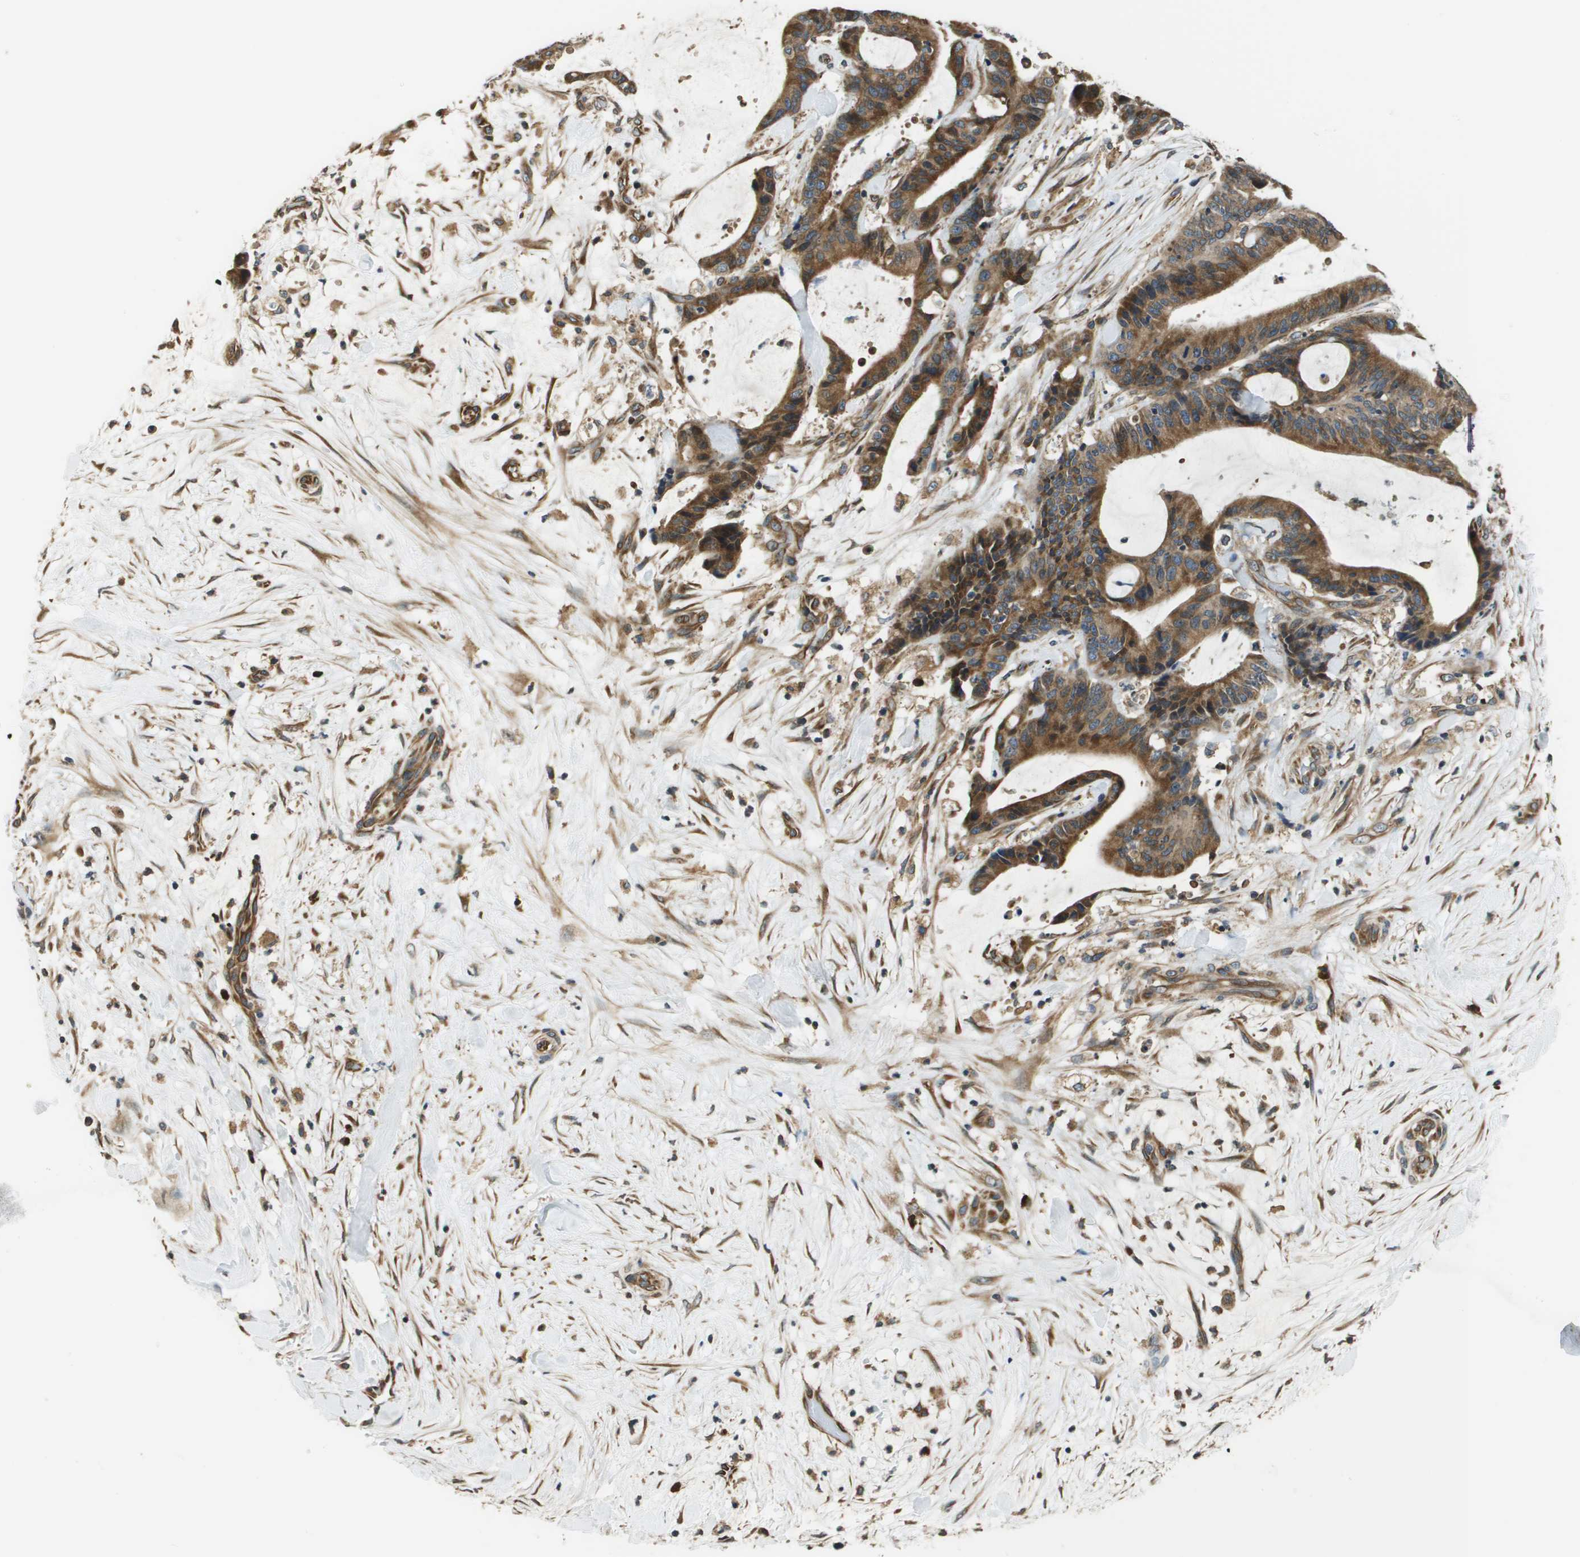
{"staining": {"intensity": "moderate", "quantity": ">75%", "location": "cytoplasmic/membranous"}, "tissue": "liver cancer", "cell_type": "Tumor cells", "image_type": "cancer", "snomed": [{"axis": "morphology", "description": "Cholangiocarcinoma"}, {"axis": "topography", "description": "Liver"}], "caption": "This micrograph exhibits liver cholangiocarcinoma stained with IHC to label a protein in brown. The cytoplasmic/membranous of tumor cells show moderate positivity for the protein. Nuclei are counter-stained blue.", "gene": "SEC62", "patient": {"sex": "female", "age": 73}}